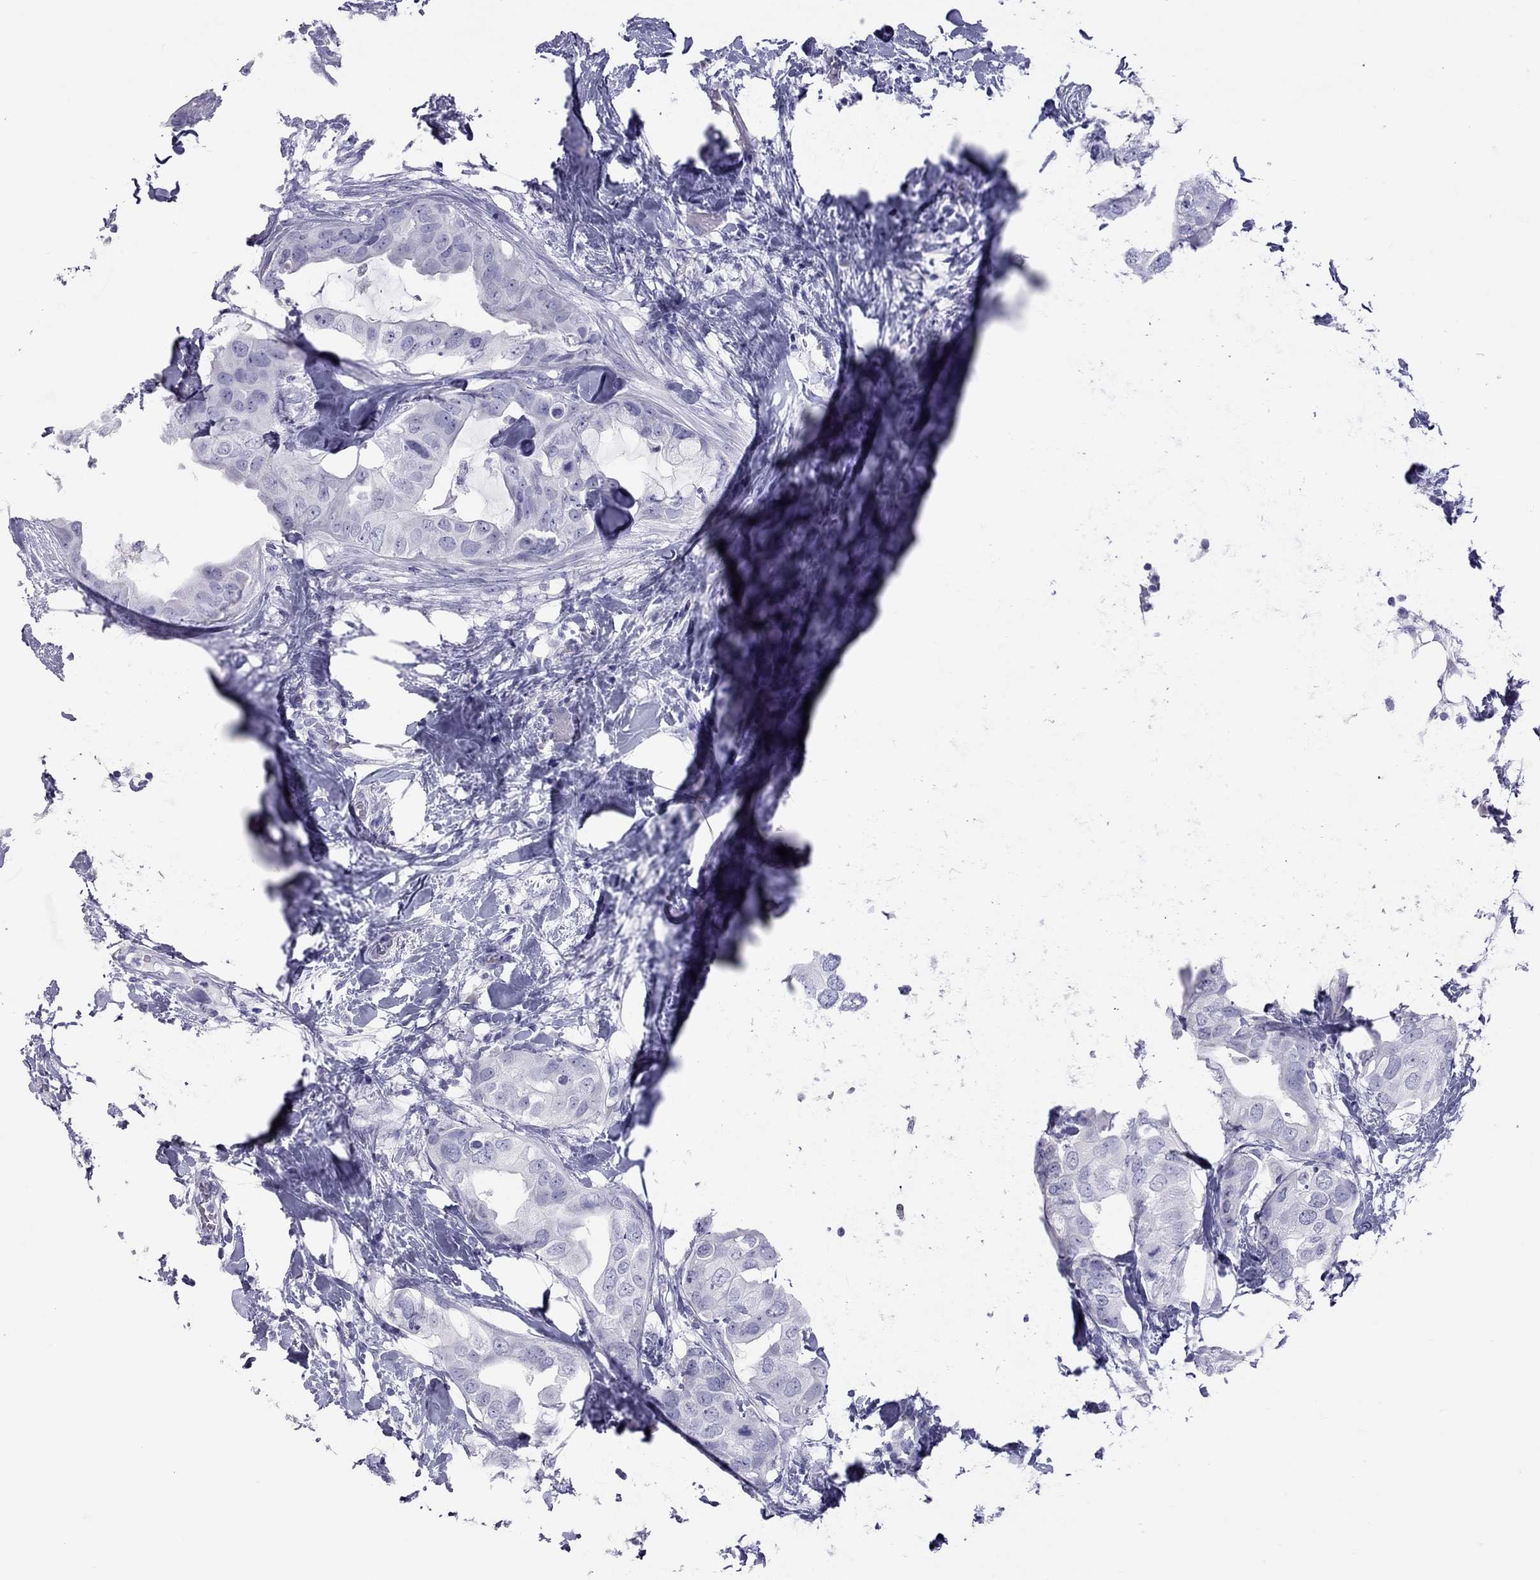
{"staining": {"intensity": "negative", "quantity": "none", "location": "none"}, "tissue": "breast cancer", "cell_type": "Tumor cells", "image_type": "cancer", "snomed": [{"axis": "morphology", "description": "Normal tissue, NOS"}, {"axis": "morphology", "description": "Duct carcinoma"}, {"axis": "topography", "description": "Breast"}], "caption": "IHC of breast cancer (infiltrating ductal carcinoma) exhibits no expression in tumor cells.", "gene": "STAG3", "patient": {"sex": "female", "age": 40}}